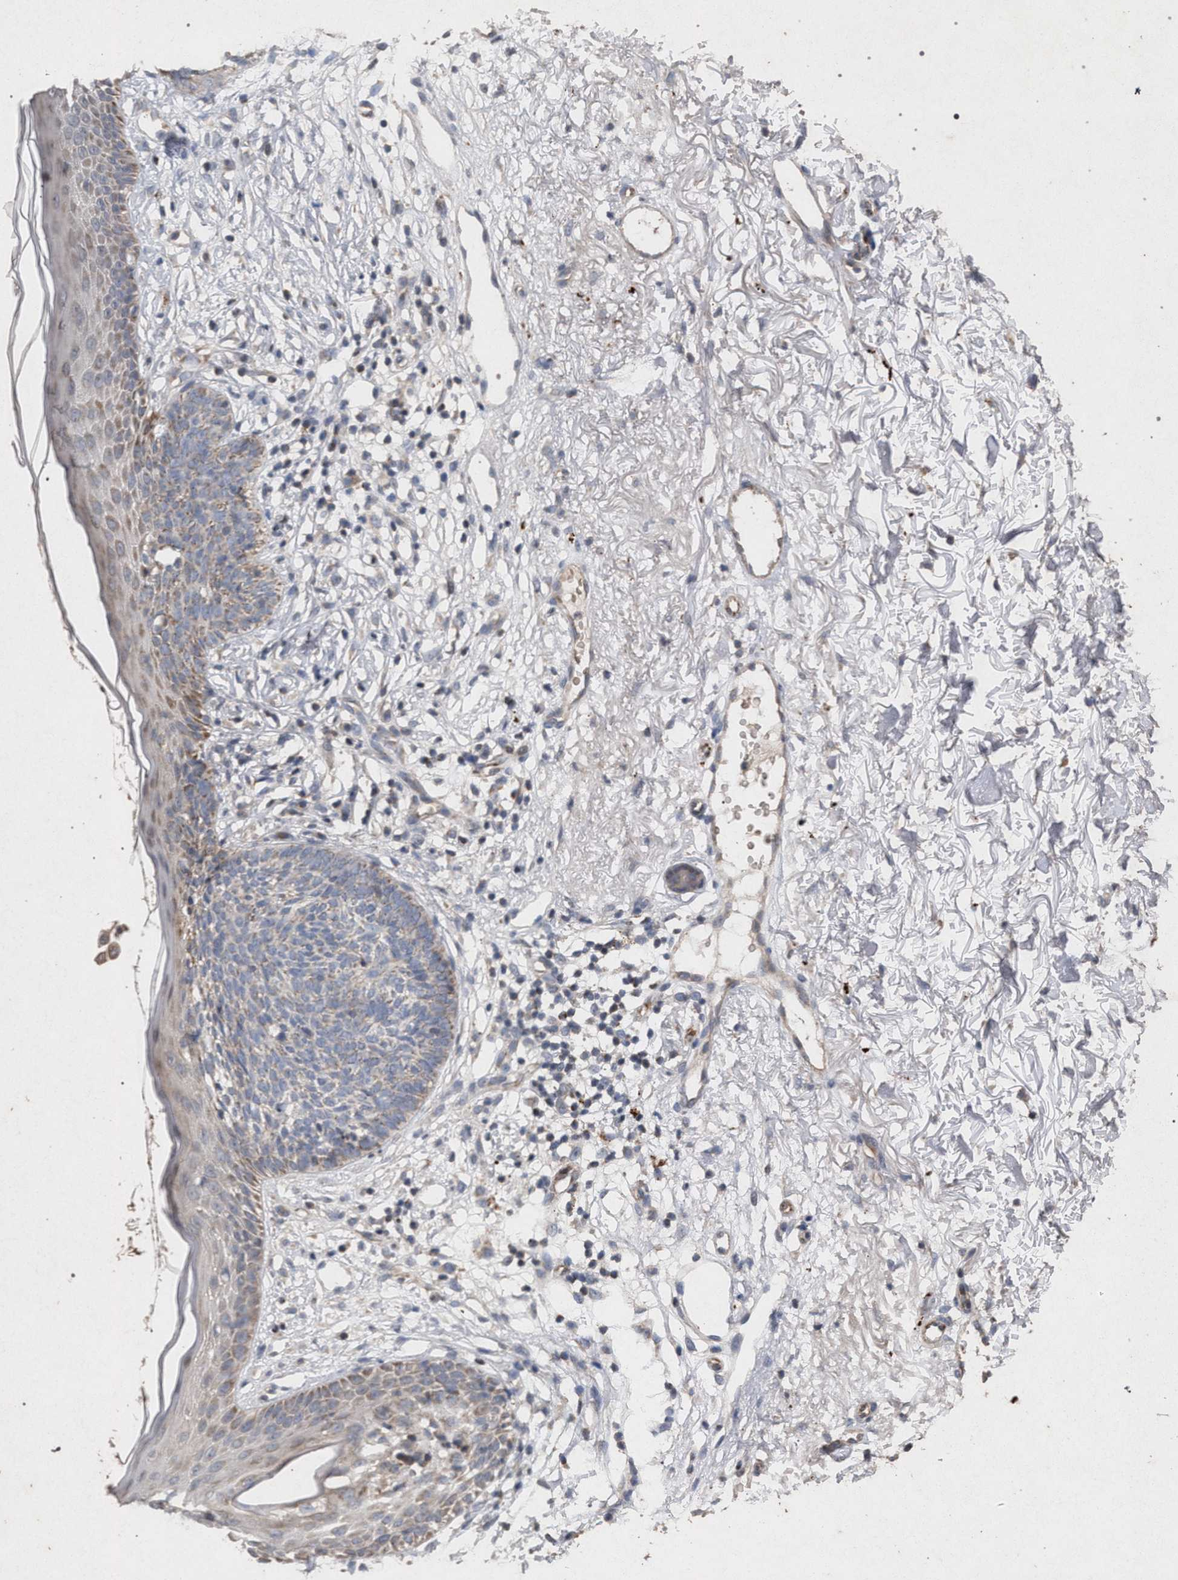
{"staining": {"intensity": "weak", "quantity": "<25%", "location": "cytoplasmic/membranous"}, "tissue": "skin cancer", "cell_type": "Tumor cells", "image_type": "cancer", "snomed": [{"axis": "morphology", "description": "Basal cell carcinoma"}, {"axis": "topography", "description": "Skin"}], "caption": "A high-resolution histopathology image shows immunohistochemistry staining of skin cancer, which exhibits no significant positivity in tumor cells. (DAB IHC visualized using brightfield microscopy, high magnification).", "gene": "PKD2L1", "patient": {"sex": "female", "age": 70}}